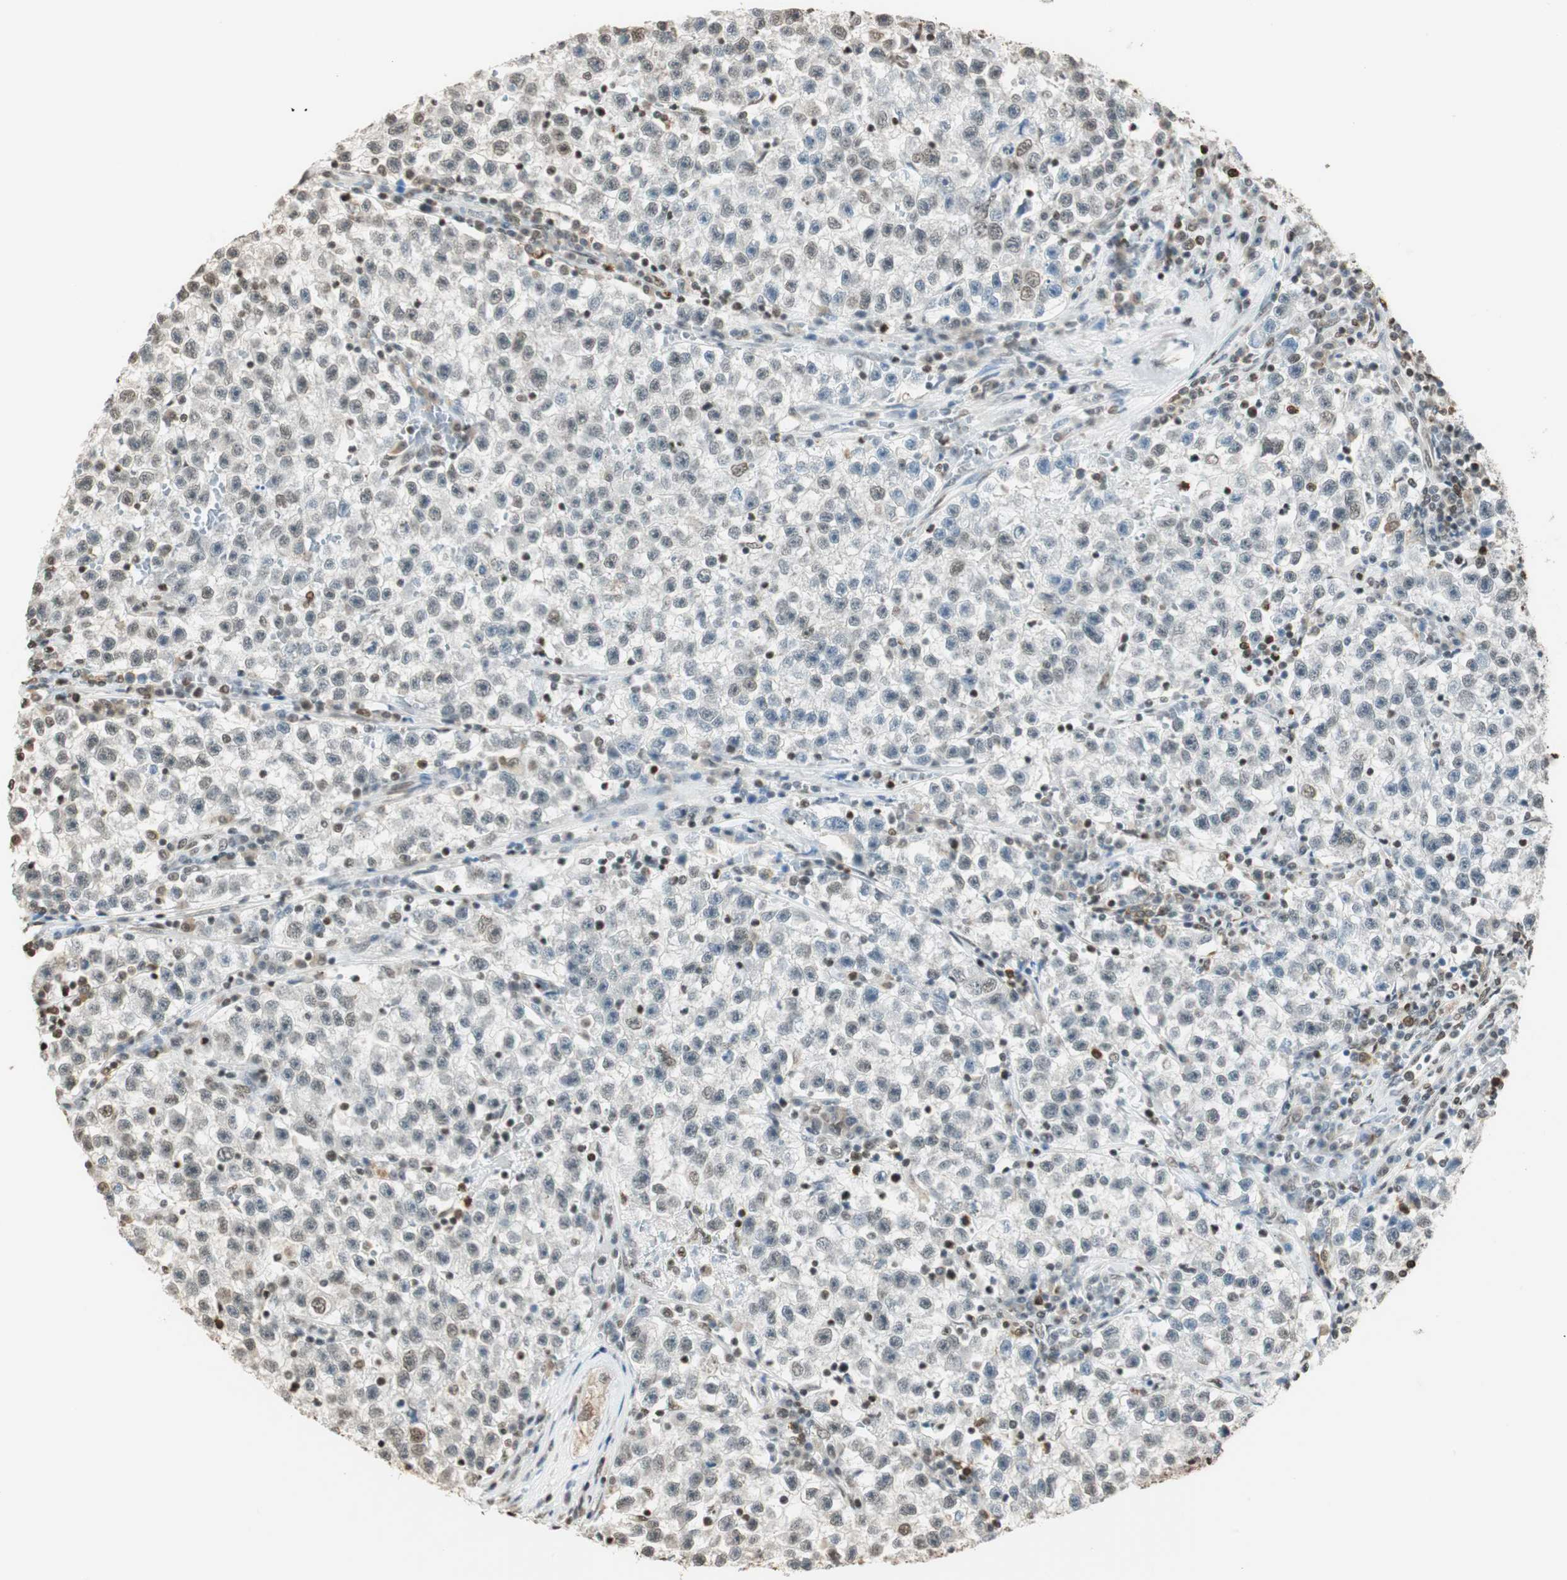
{"staining": {"intensity": "negative", "quantity": "none", "location": "none"}, "tissue": "testis cancer", "cell_type": "Tumor cells", "image_type": "cancer", "snomed": [{"axis": "morphology", "description": "Seminoma, NOS"}, {"axis": "topography", "description": "Testis"}], "caption": "Immunohistochemistry (IHC) of seminoma (testis) shows no staining in tumor cells.", "gene": "FANCG", "patient": {"sex": "male", "age": 22}}